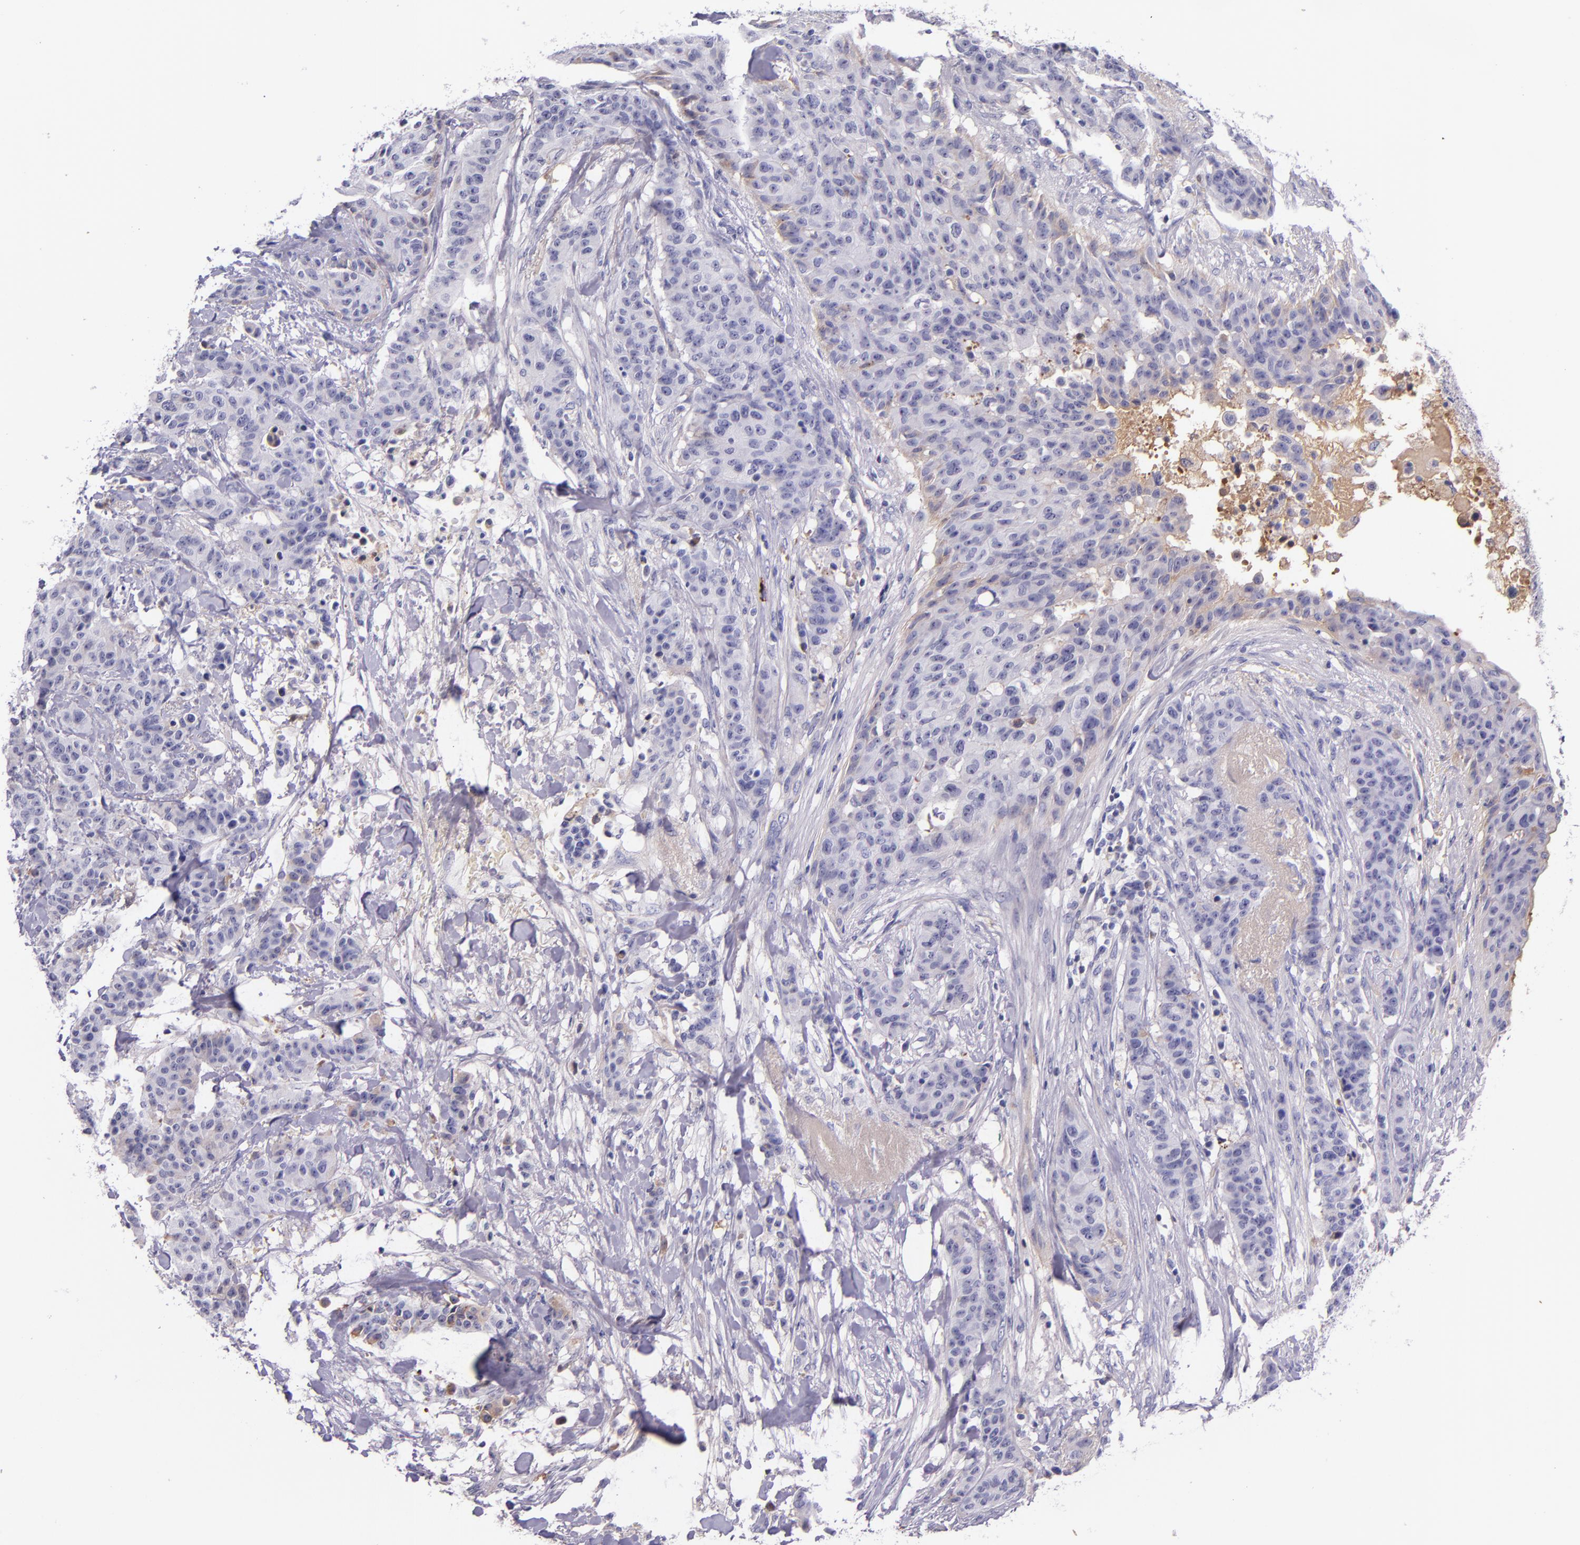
{"staining": {"intensity": "negative", "quantity": "none", "location": "none"}, "tissue": "breast cancer", "cell_type": "Tumor cells", "image_type": "cancer", "snomed": [{"axis": "morphology", "description": "Duct carcinoma"}, {"axis": "topography", "description": "Breast"}], "caption": "Protein analysis of breast cancer shows no significant staining in tumor cells.", "gene": "KNG1", "patient": {"sex": "female", "age": 40}}